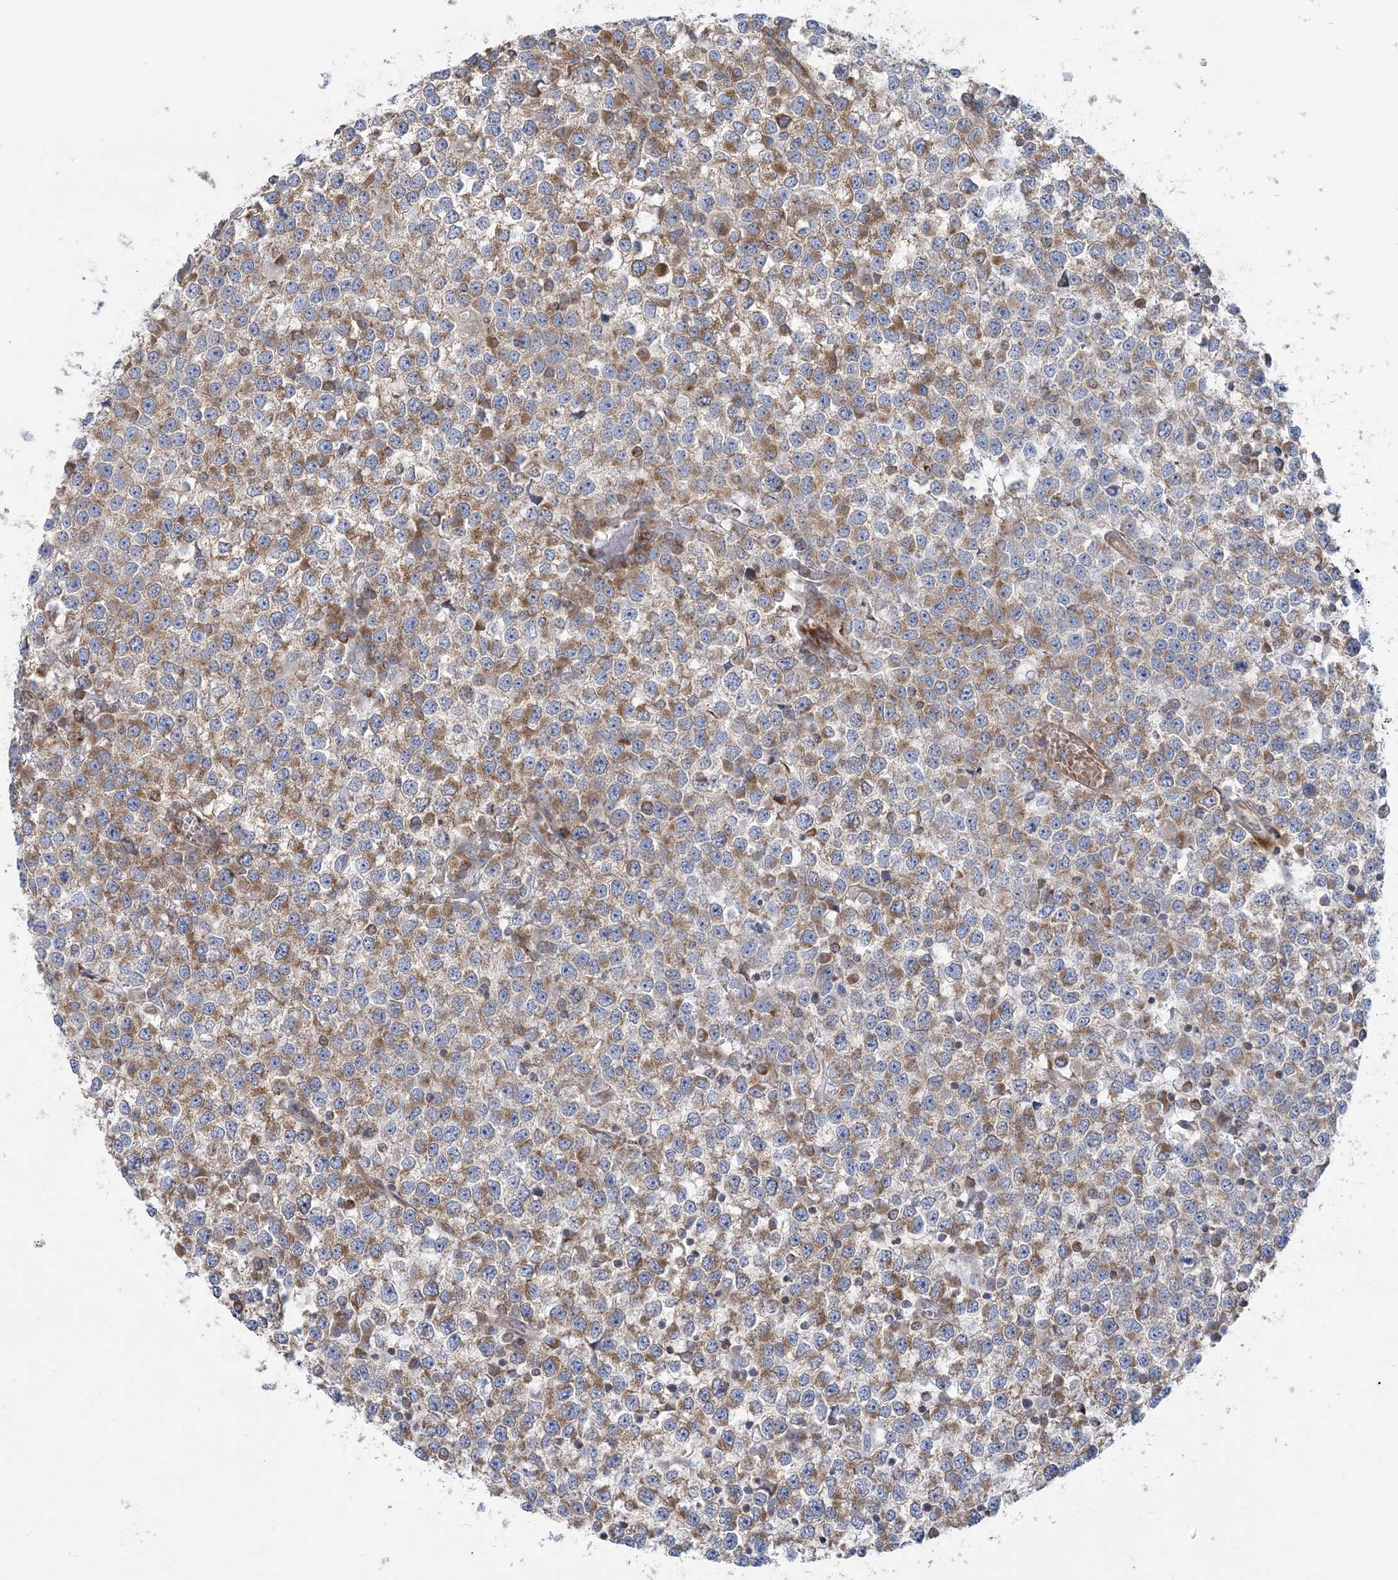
{"staining": {"intensity": "moderate", "quantity": ">75%", "location": "cytoplasmic/membranous"}, "tissue": "testis cancer", "cell_type": "Tumor cells", "image_type": "cancer", "snomed": [{"axis": "morphology", "description": "Seminoma, NOS"}, {"axis": "topography", "description": "Testis"}], "caption": "Moderate cytoplasmic/membranous staining for a protein is seen in about >75% of tumor cells of testis cancer (seminoma) using immunohistochemistry (IHC).", "gene": "FAM114A2", "patient": {"sex": "male", "age": 65}}